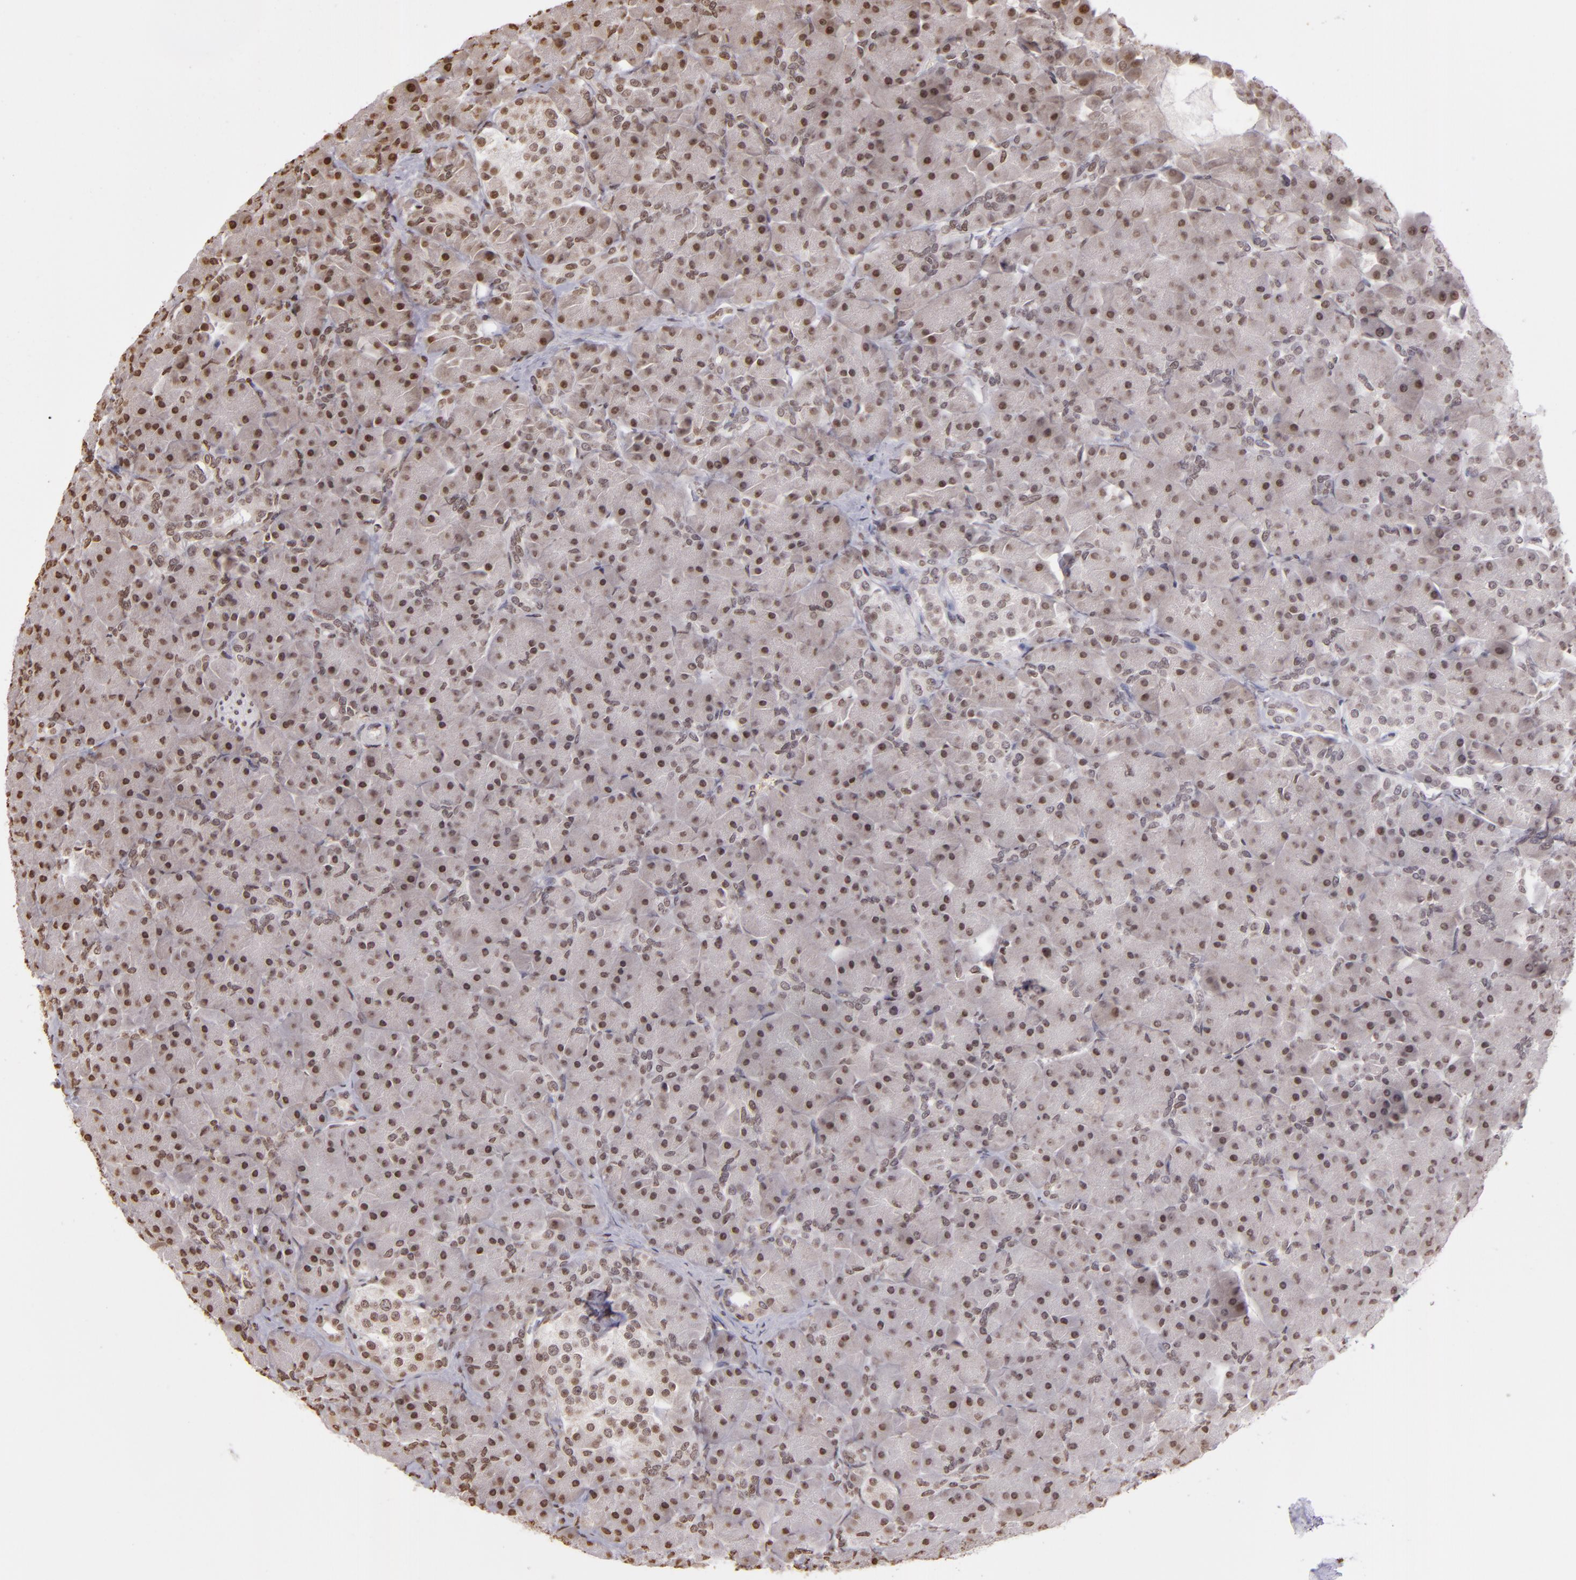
{"staining": {"intensity": "weak", "quantity": "25%-75%", "location": "nuclear"}, "tissue": "pancreas", "cell_type": "Exocrine glandular cells", "image_type": "normal", "snomed": [{"axis": "morphology", "description": "Normal tissue, NOS"}, {"axis": "topography", "description": "Pancreas"}], "caption": "Pancreas was stained to show a protein in brown. There is low levels of weak nuclear expression in approximately 25%-75% of exocrine glandular cells. (Stains: DAB in brown, nuclei in blue, Microscopy: brightfield microscopy at high magnification).", "gene": "THRB", "patient": {"sex": "male", "age": 66}}